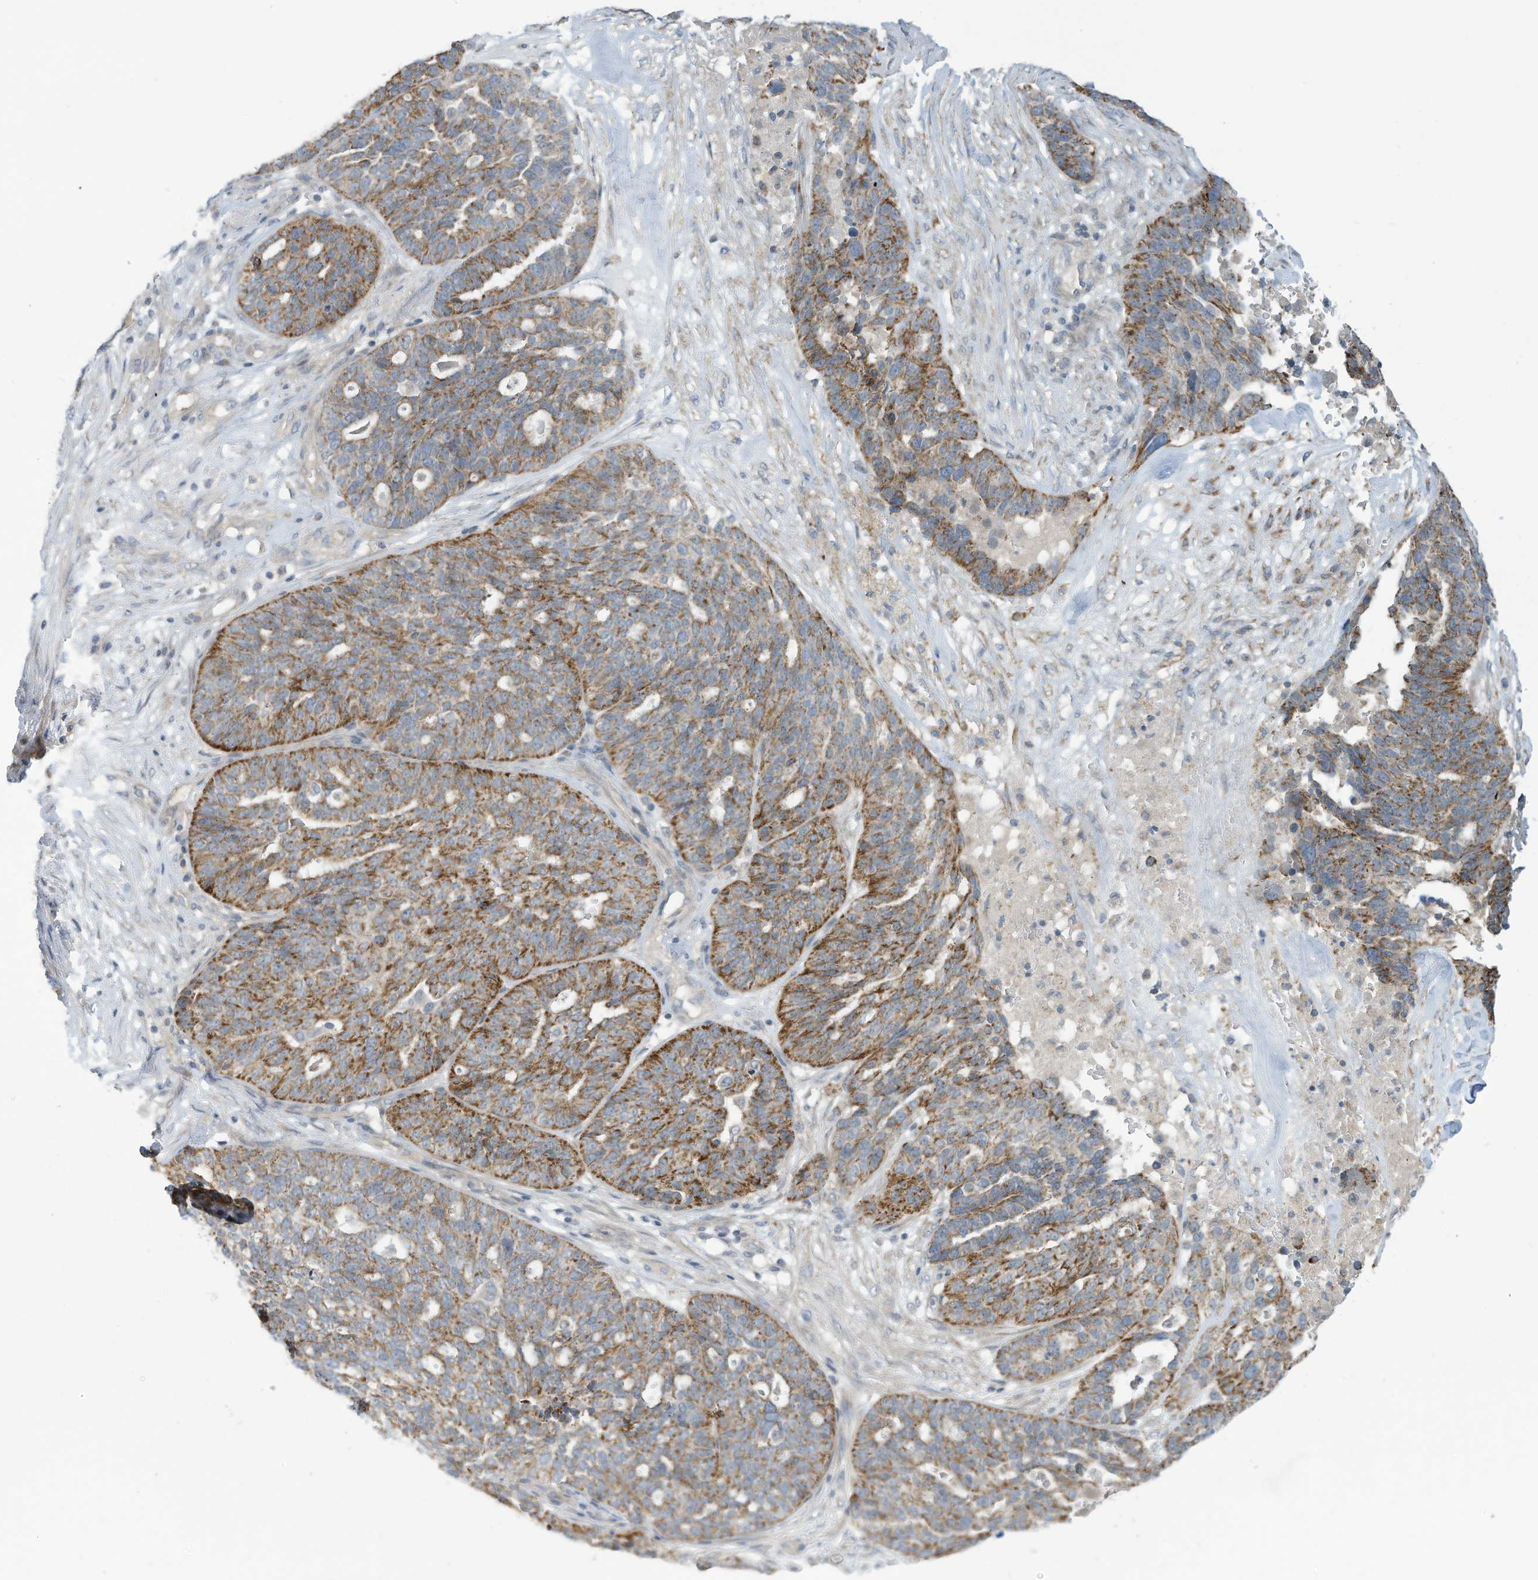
{"staining": {"intensity": "moderate", "quantity": ">75%", "location": "cytoplasmic/membranous"}, "tissue": "ovarian cancer", "cell_type": "Tumor cells", "image_type": "cancer", "snomed": [{"axis": "morphology", "description": "Cystadenocarcinoma, serous, NOS"}, {"axis": "topography", "description": "Ovary"}], "caption": "Moderate cytoplasmic/membranous expression is identified in approximately >75% of tumor cells in serous cystadenocarcinoma (ovarian). (brown staining indicates protein expression, while blue staining denotes nuclei).", "gene": "SCGB1D2", "patient": {"sex": "female", "age": 59}}